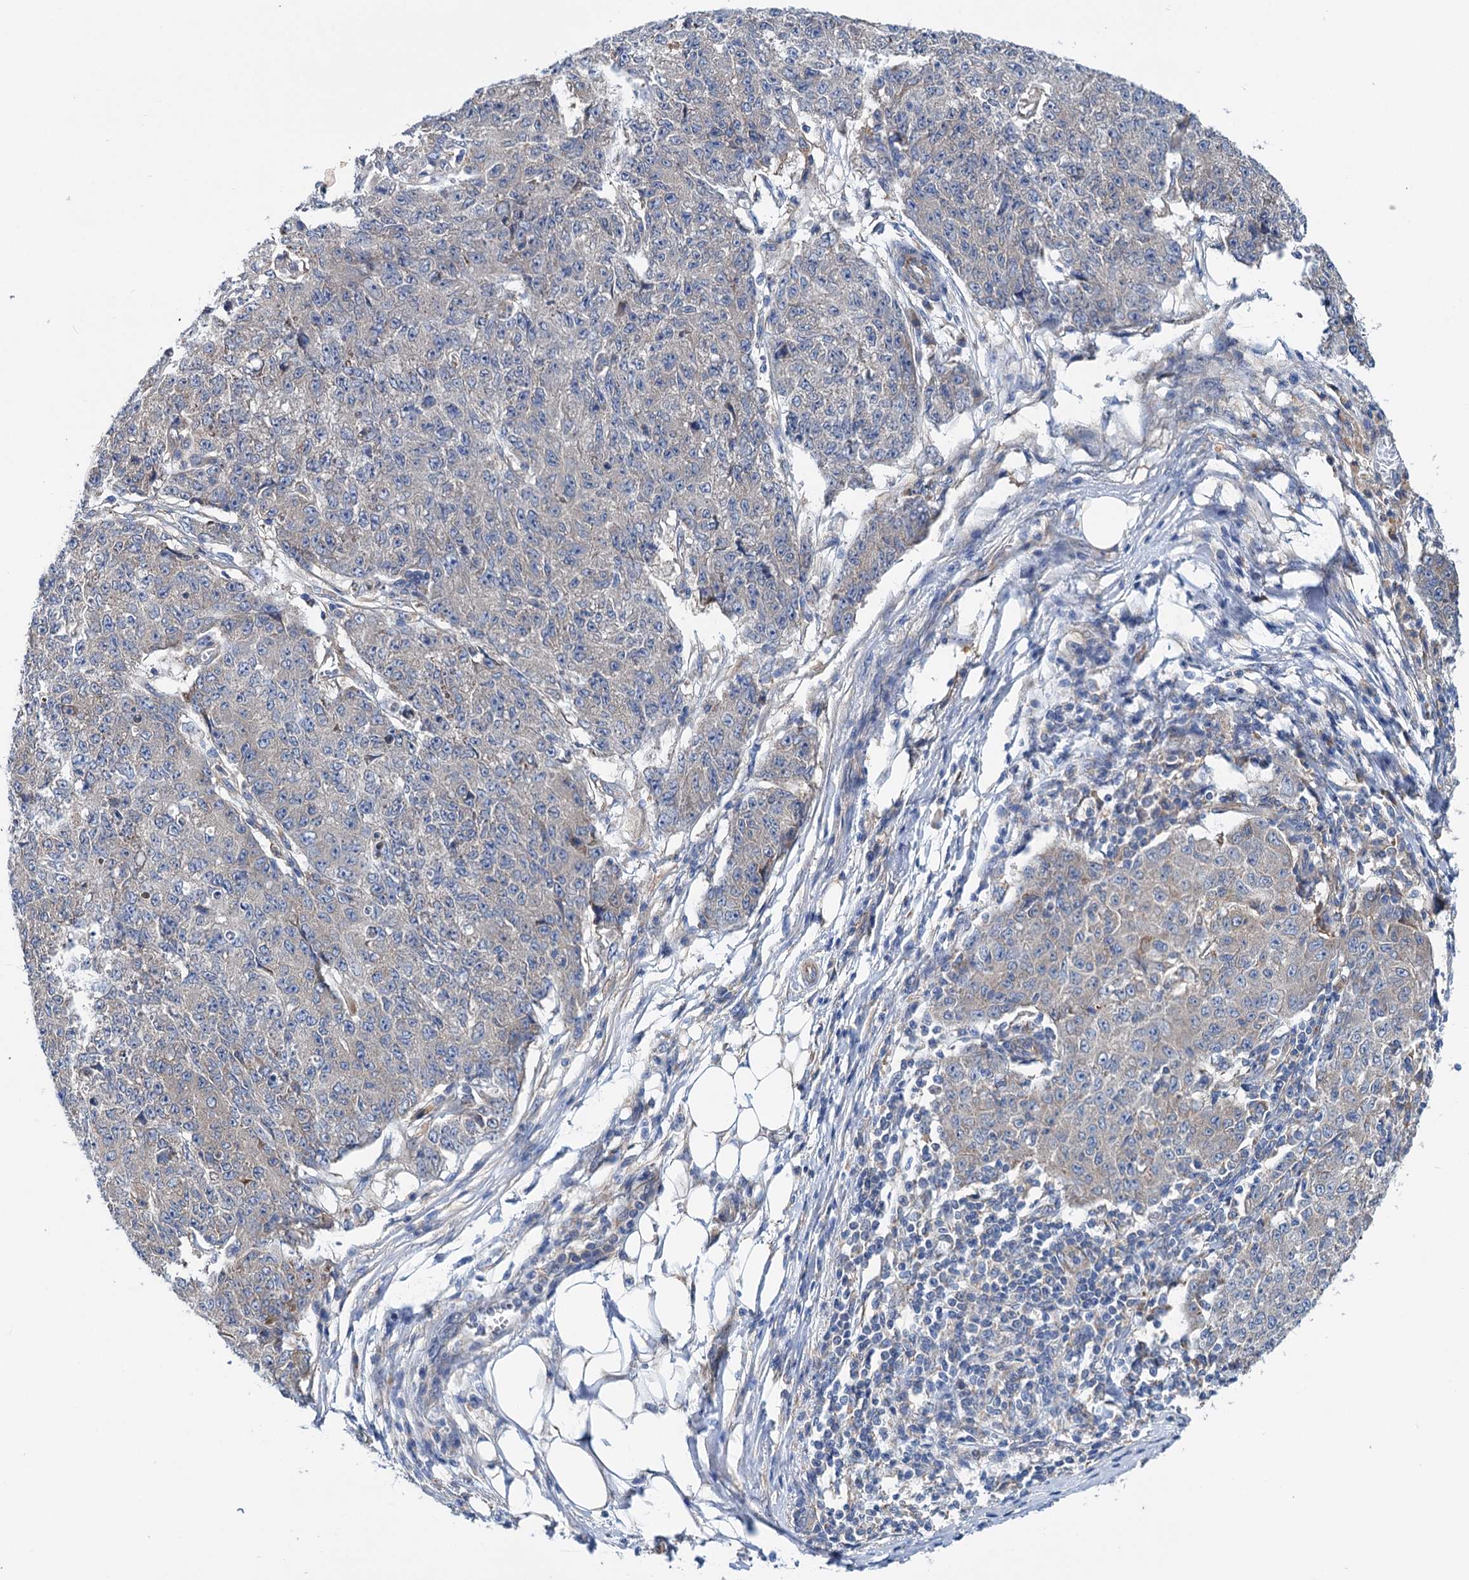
{"staining": {"intensity": "weak", "quantity": "<25%", "location": "cytoplasmic/membranous"}, "tissue": "ovarian cancer", "cell_type": "Tumor cells", "image_type": "cancer", "snomed": [{"axis": "morphology", "description": "Carcinoma, endometroid"}, {"axis": "topography", "description": "Ovary"}], "caption": "Immunohistochemistry (IHC) of ovarian cancer (endometroid carcinoma) demonstrates no staining in tumor cells.", "gene": "TRIM55", "patient": {"sex": "female", "age": 42}}